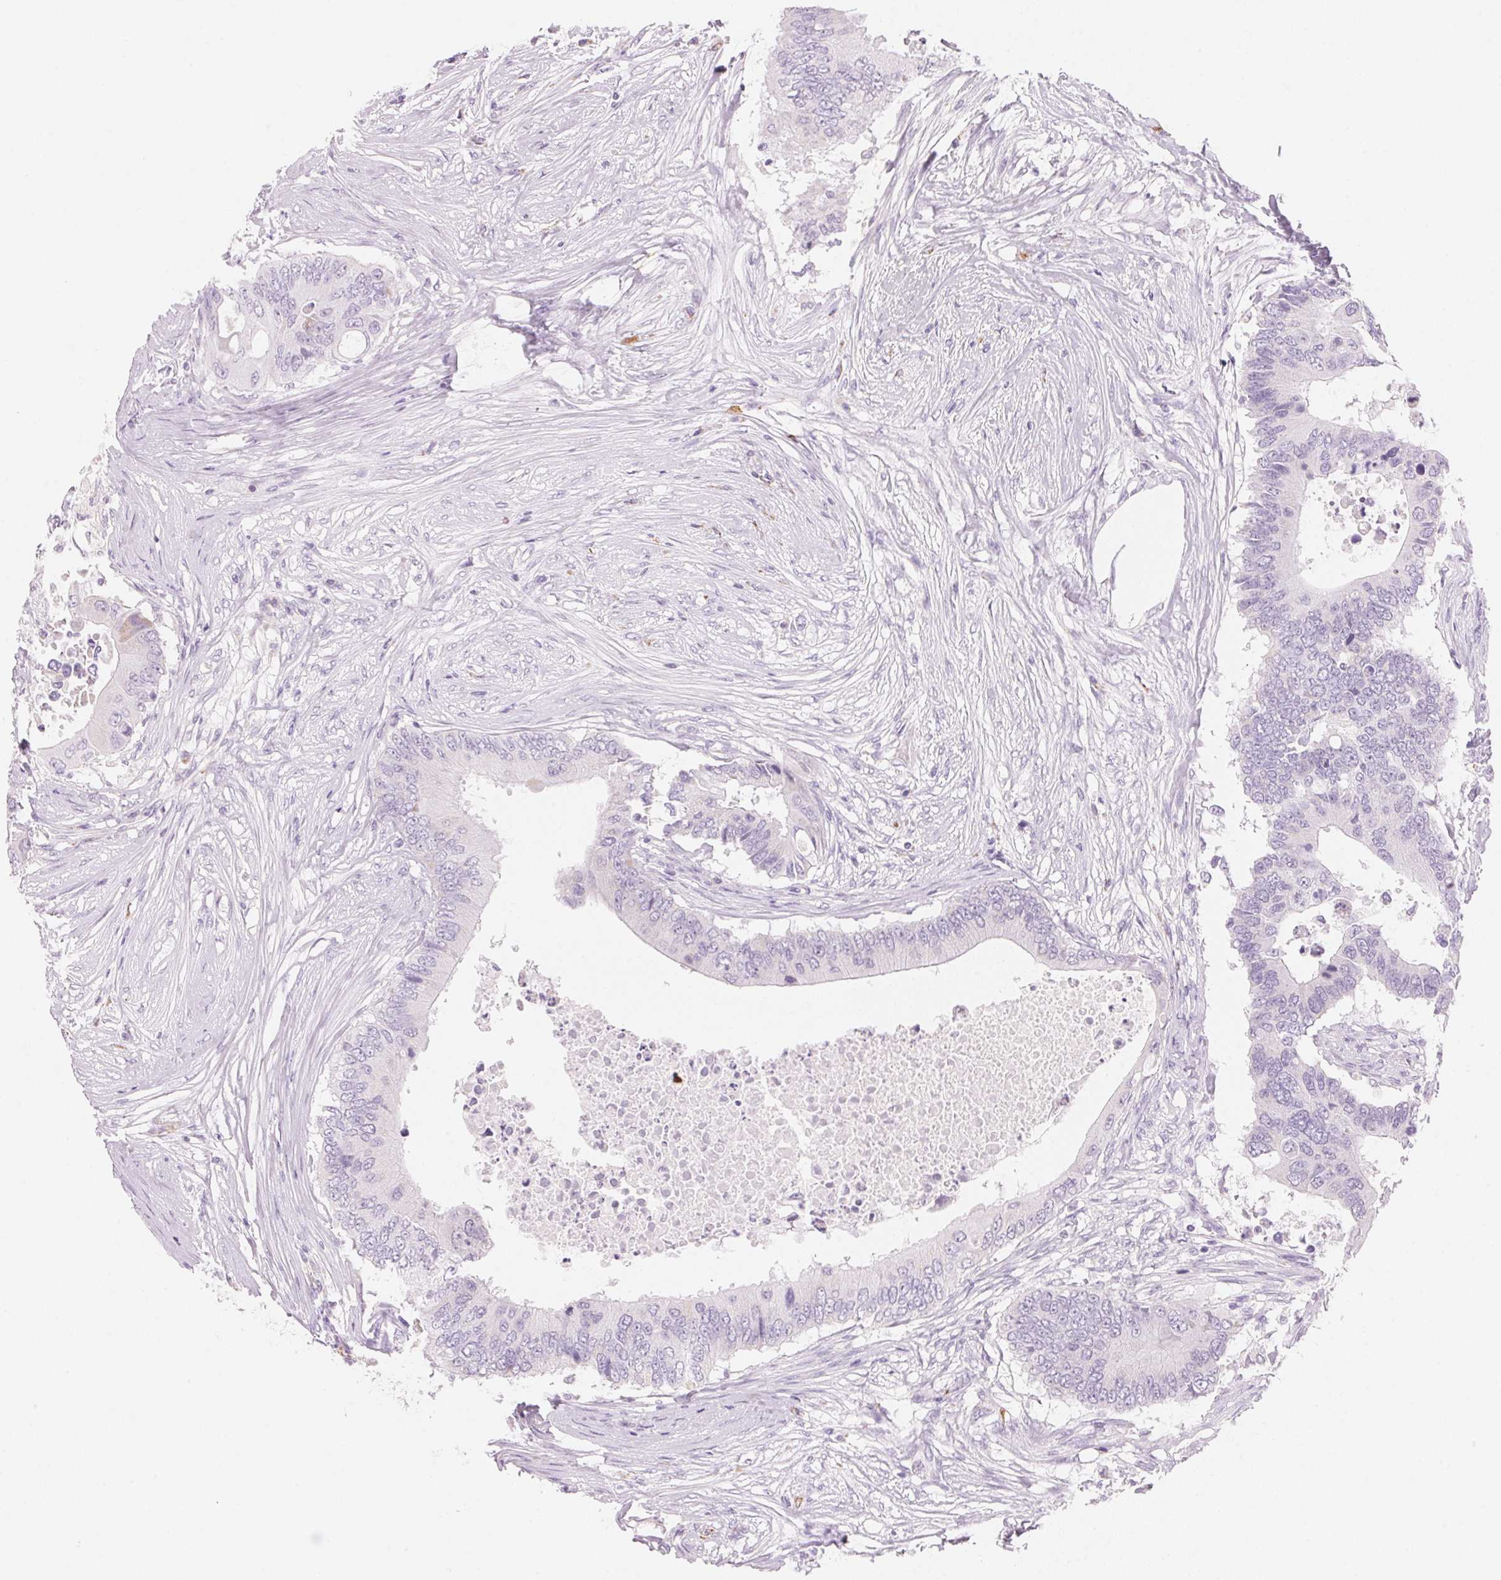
{"staining": {"intensity": "negative", "quantity": "none", "location": "none"}, "tissue": "colorectal cancer", "cell_type": "Tumor cells", "image_type": "cancer", "snomed": [{"axis": "morphology", "description": "Adenocarcinoma, NOS"}, {"axis": "topography", "description": "Colon"}], "caption": "This is an immunohistochemistry (IHC) micrograph of human colorectal cancer. There is no staining in tumor cells.", "gene": "HOXB13", "patient": {"sex": "male", "age": 71}}